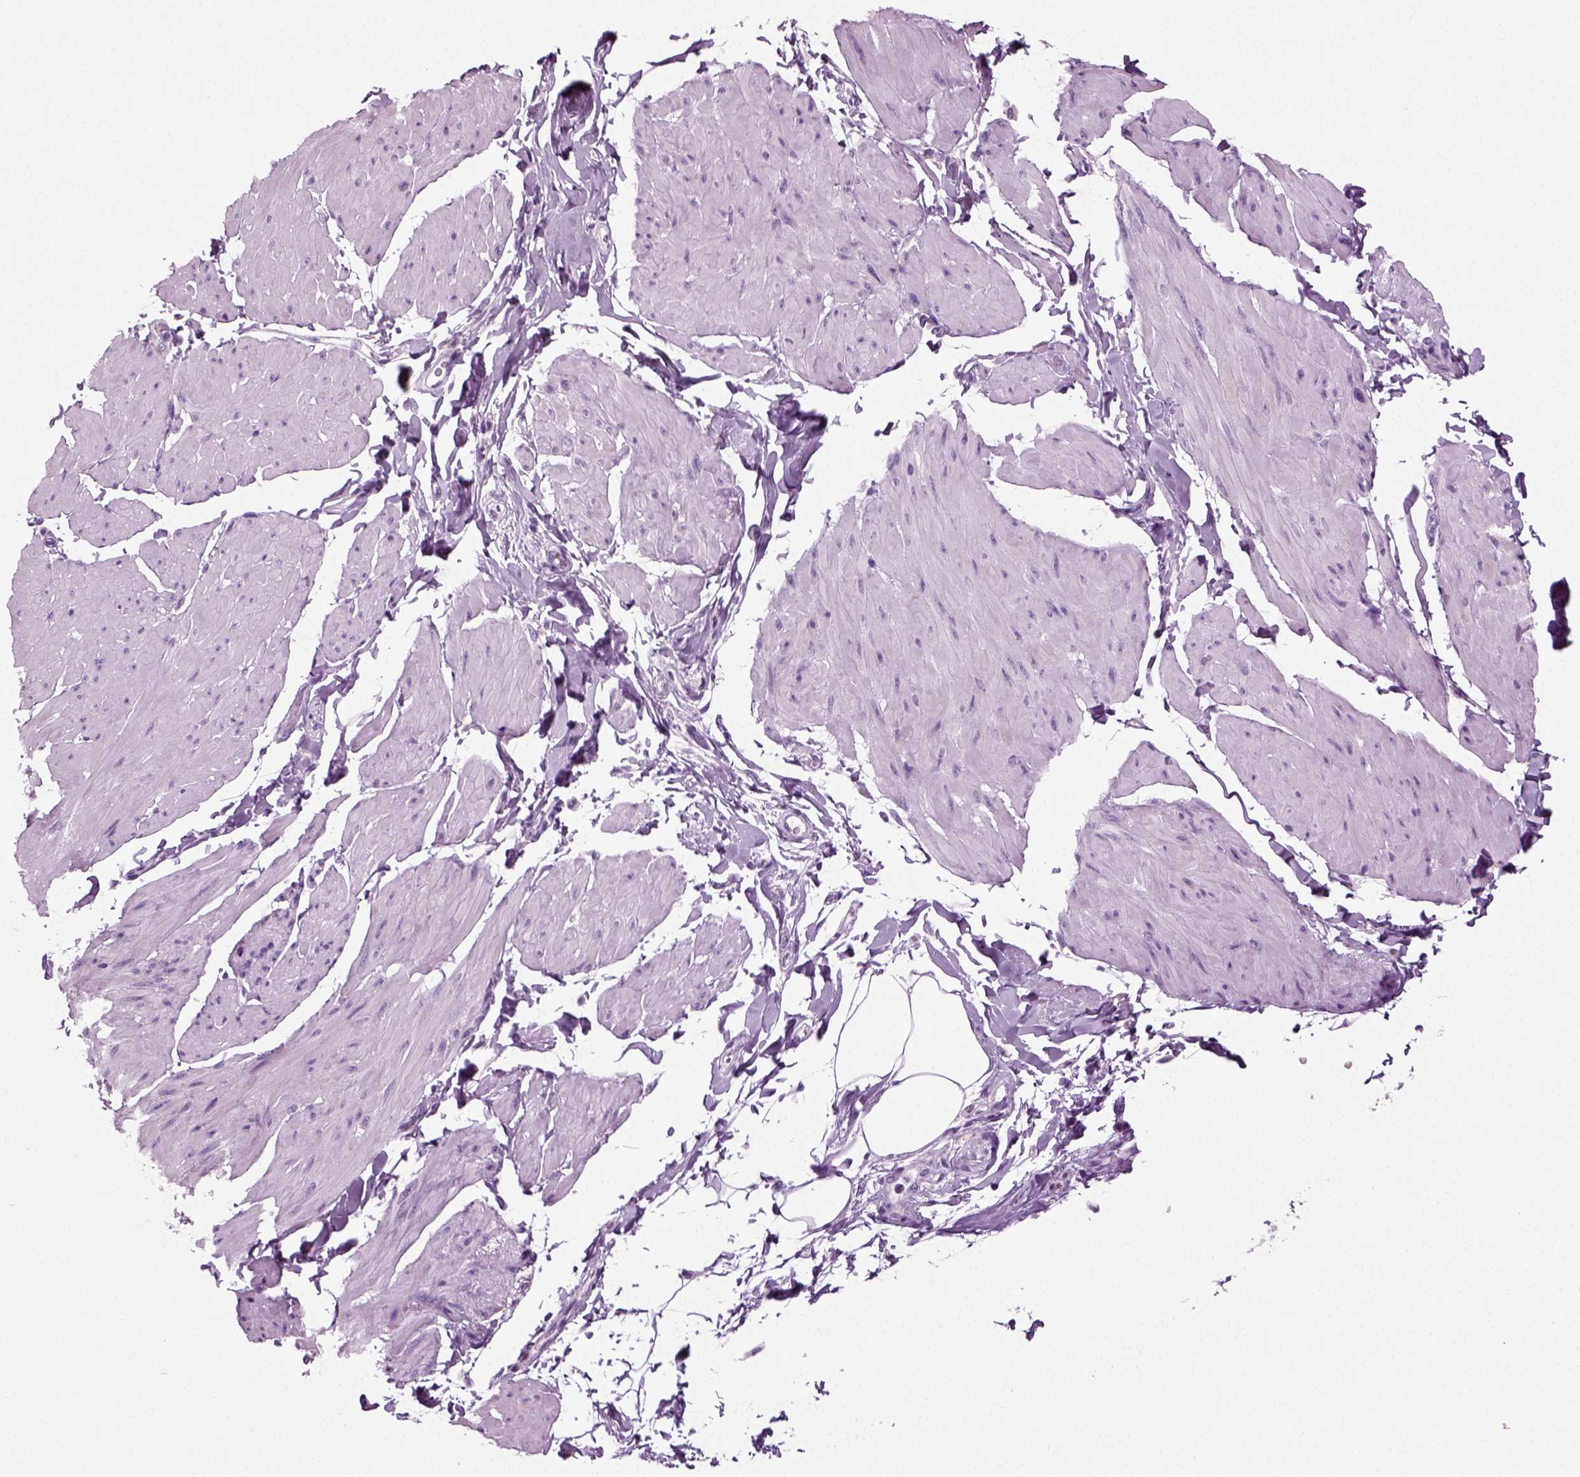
{"staining": {"intensity": "negative", "quantity": "none", "location": "none"}, "tissue": "smooth muscle", "cell_type": "Smooth muscle cells", "image_type": "normal", "snomed": [{"axis": "morphology", "description": "Normal tissue, NOS"}, {"axis": "topography", "description": "Adipose tissue"}, {"axis": "topography", "description": "Smooth muscle"}, {"axis": "topography", "description": "Peripheral nerve tissue"}], "caption": "DAB (3,3'-diaminobenzidine) immunohistochemical staining of unremarkable human smooth muscle displays no significant expression in smooth muscle cells.", "gene": "PRLH", "patient": {"sex": "male", "age": 83}}